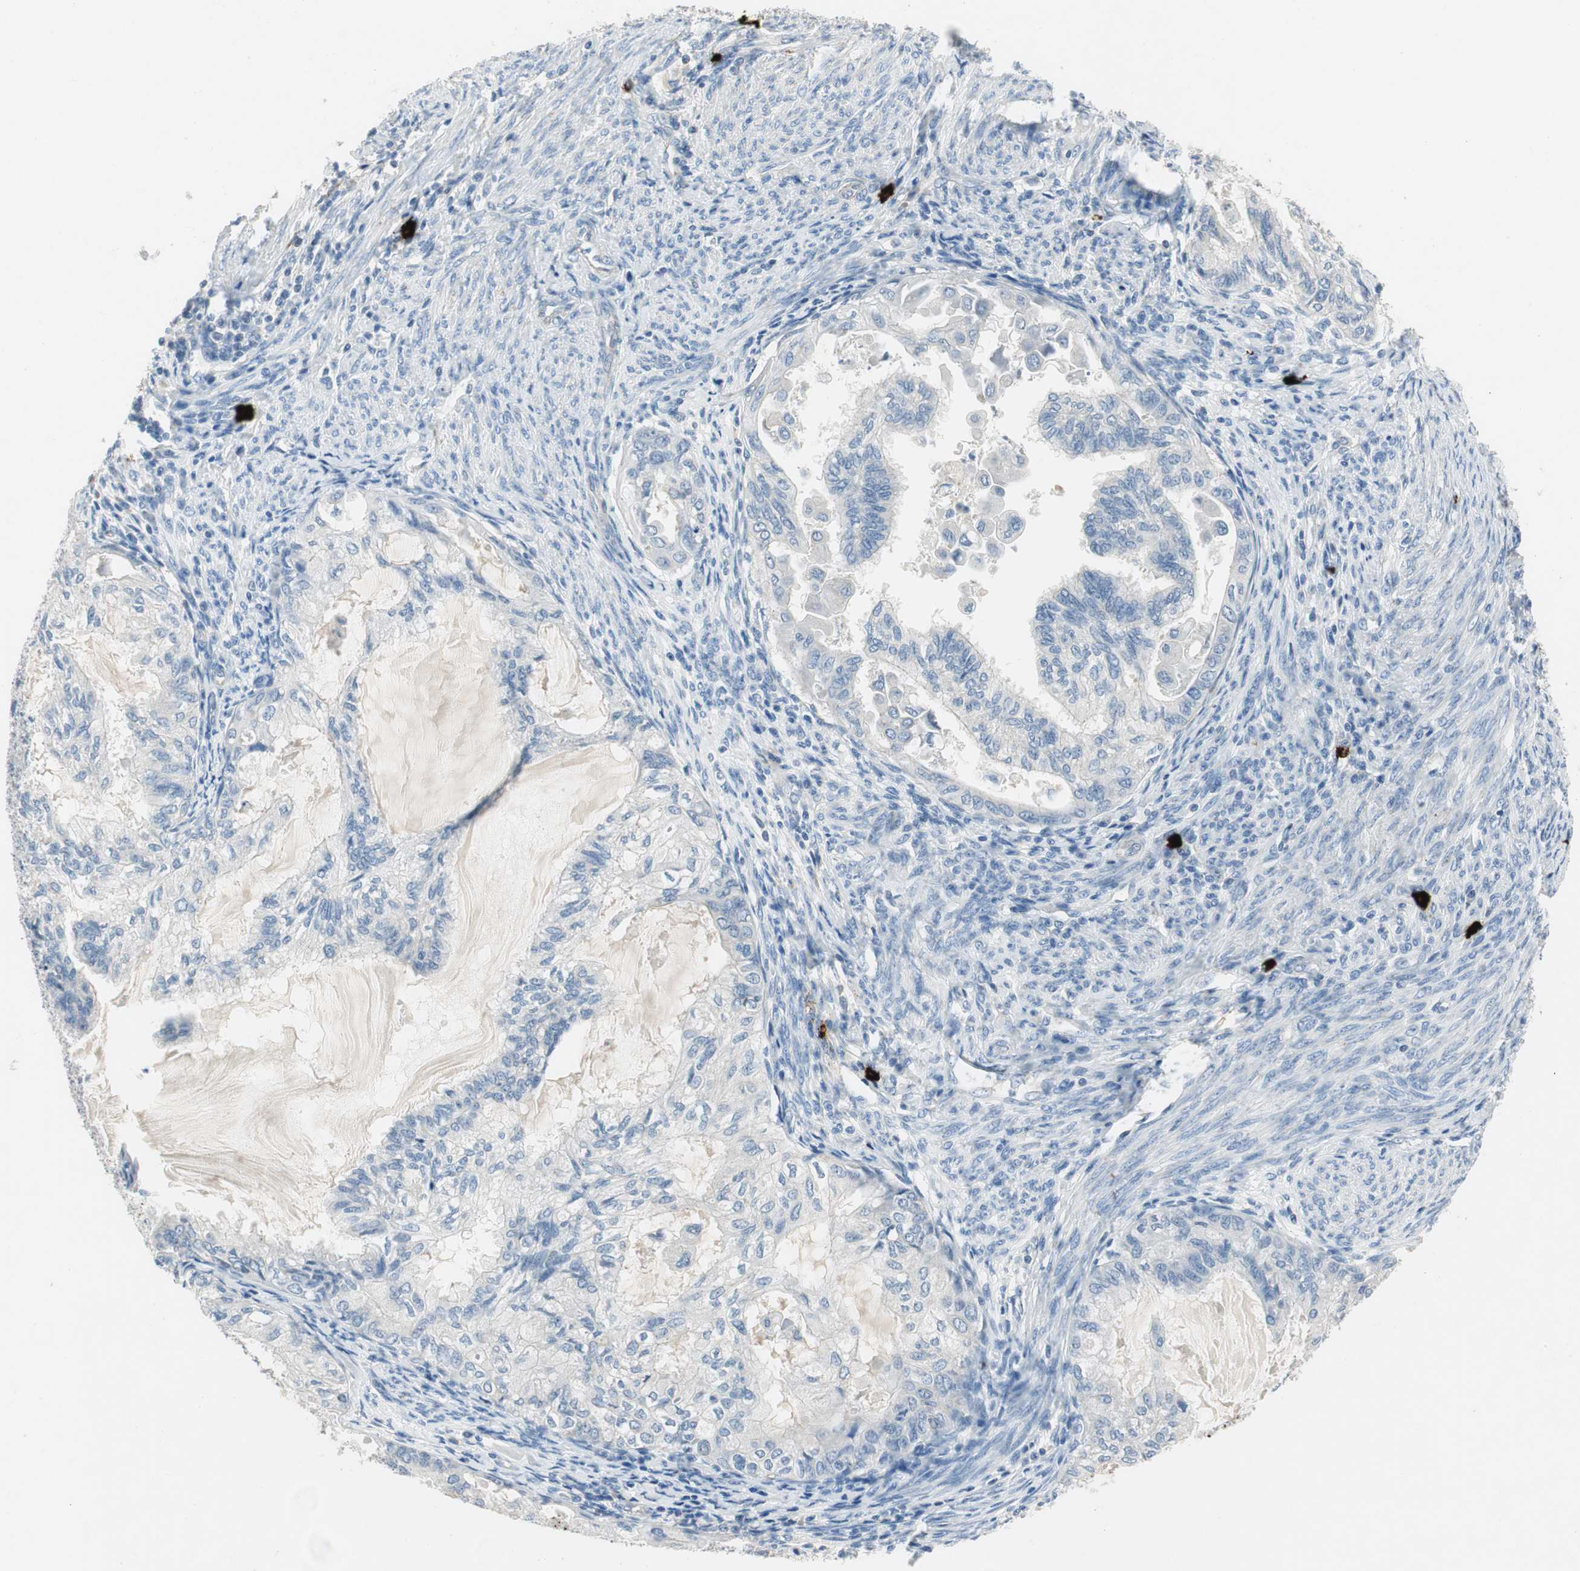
{"staining": {"intensity": "negative", "quantity": "none", "location": "none"}, "tissue": "cervical cancer", "cell_type": "Tumor cells", "image_type": "cancer", "snomed": [{"axis": "morphology", "description": "Normal tissue, NOS"}, {"axis": "morphology", "description": "Adenocarcinoma, NOS"}, {"axis": "topography", "description": "Cervix"}, {"axis": "topography", "description": "Endometrium"}], "caption": "High power microscopy histopathology image of an IHC micrograph of cervical adenocarcinoma, revealing no significant staining in tumor cells. Nuclei are stained in blue.", "gene": "CPA3", "patient": {"sex": "female", "age": 86}}